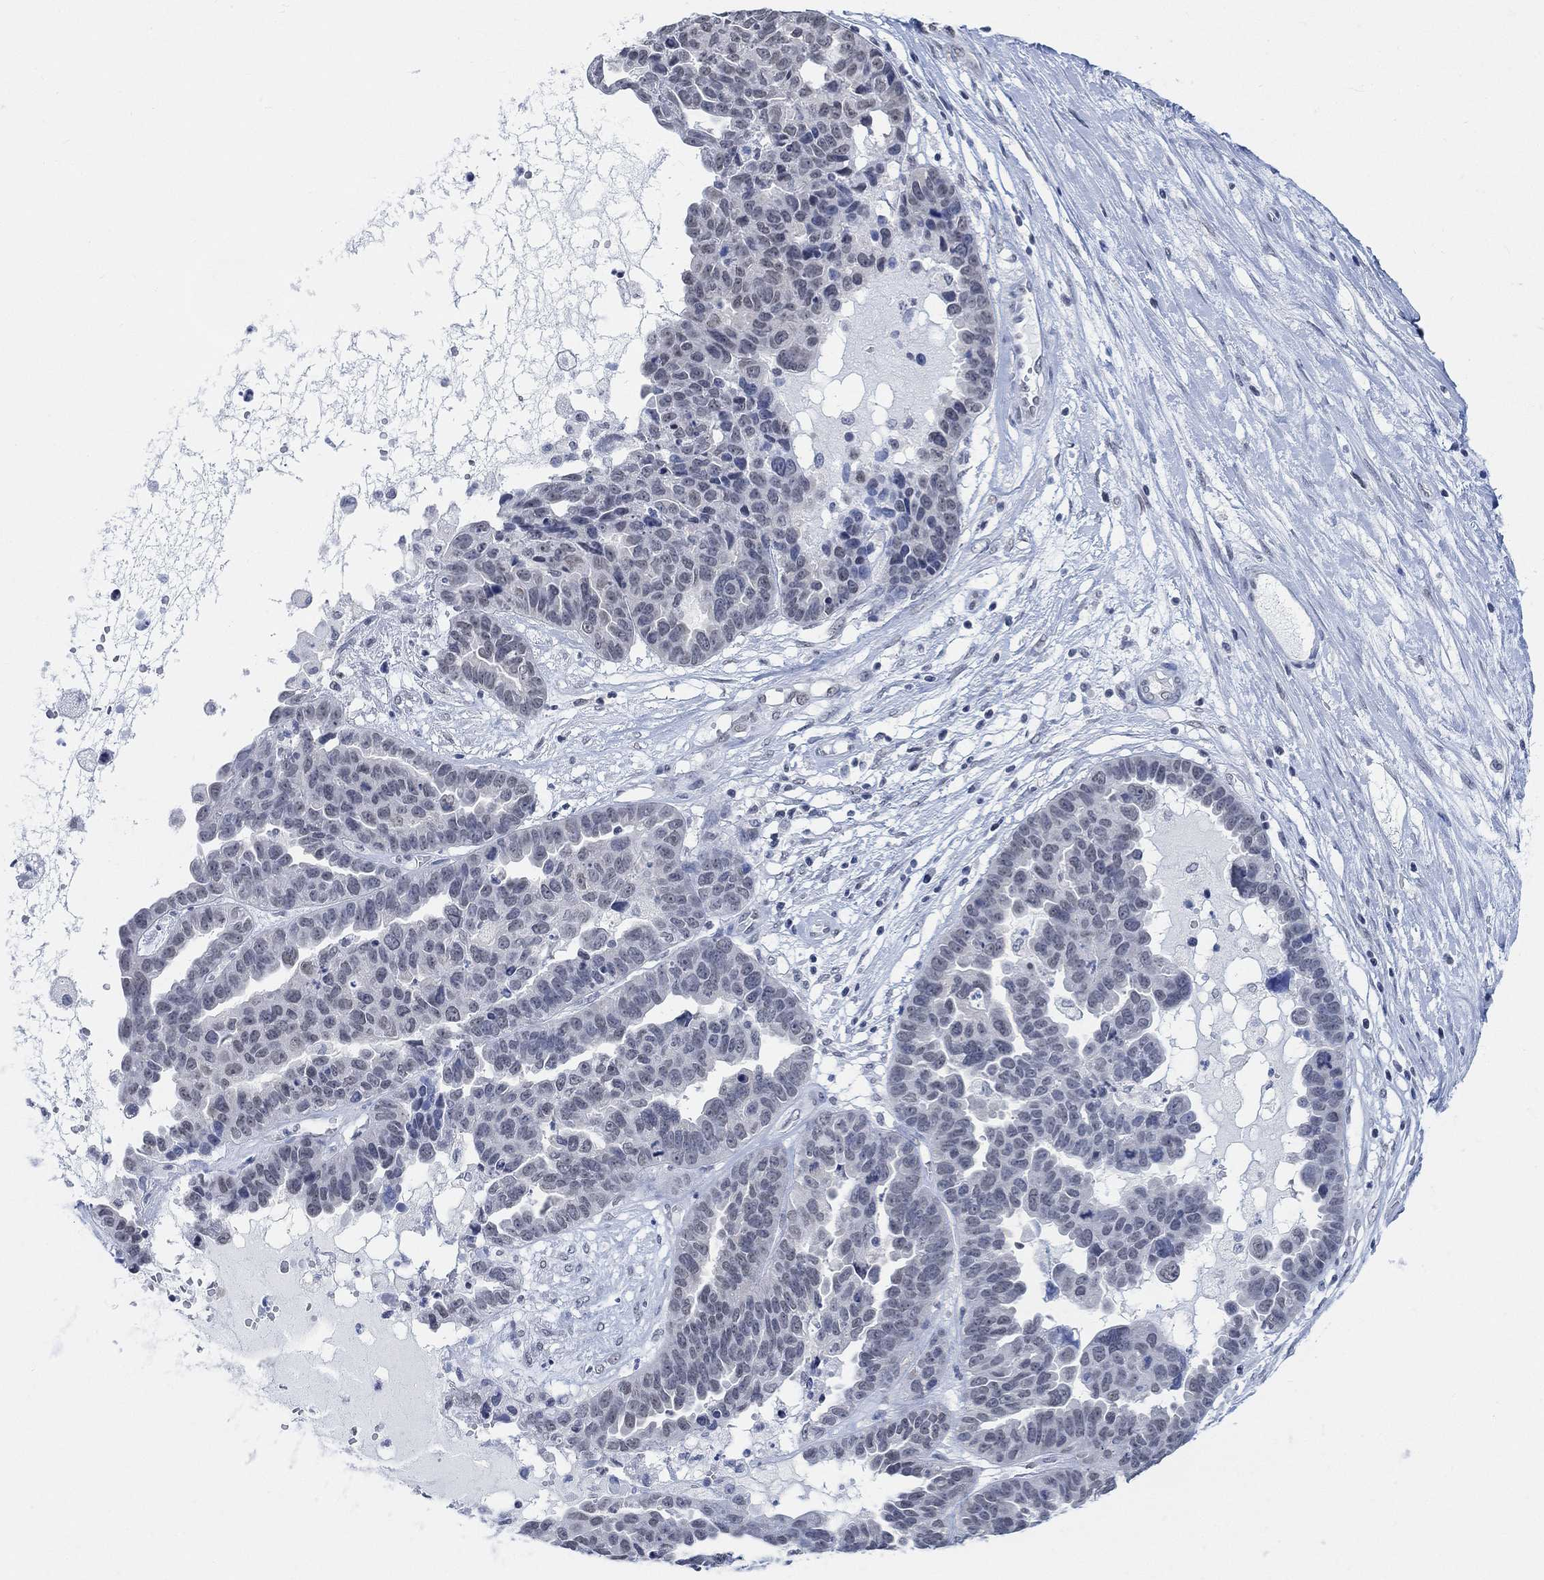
{"staining": {"intensity": "weak", "quantity": "<25%", "location": "nuclear"}, "tissue": "ovarian cancer", "cell_type": "Tumor cells", "image_type": "cancer", "snomed": [{"axis": "morphology", "description": "Cystadenocarcinoma, serous, NOS"}, {"axis": "topography", "description": "Ovary"}], "caption": "Serous cystadenocarcinoma (ovarian) was stained to show a protein in brown. There is no significant positivity in tumor cells.", "gene": "PURG", "patient": {"sex": "female", "age": 87}}